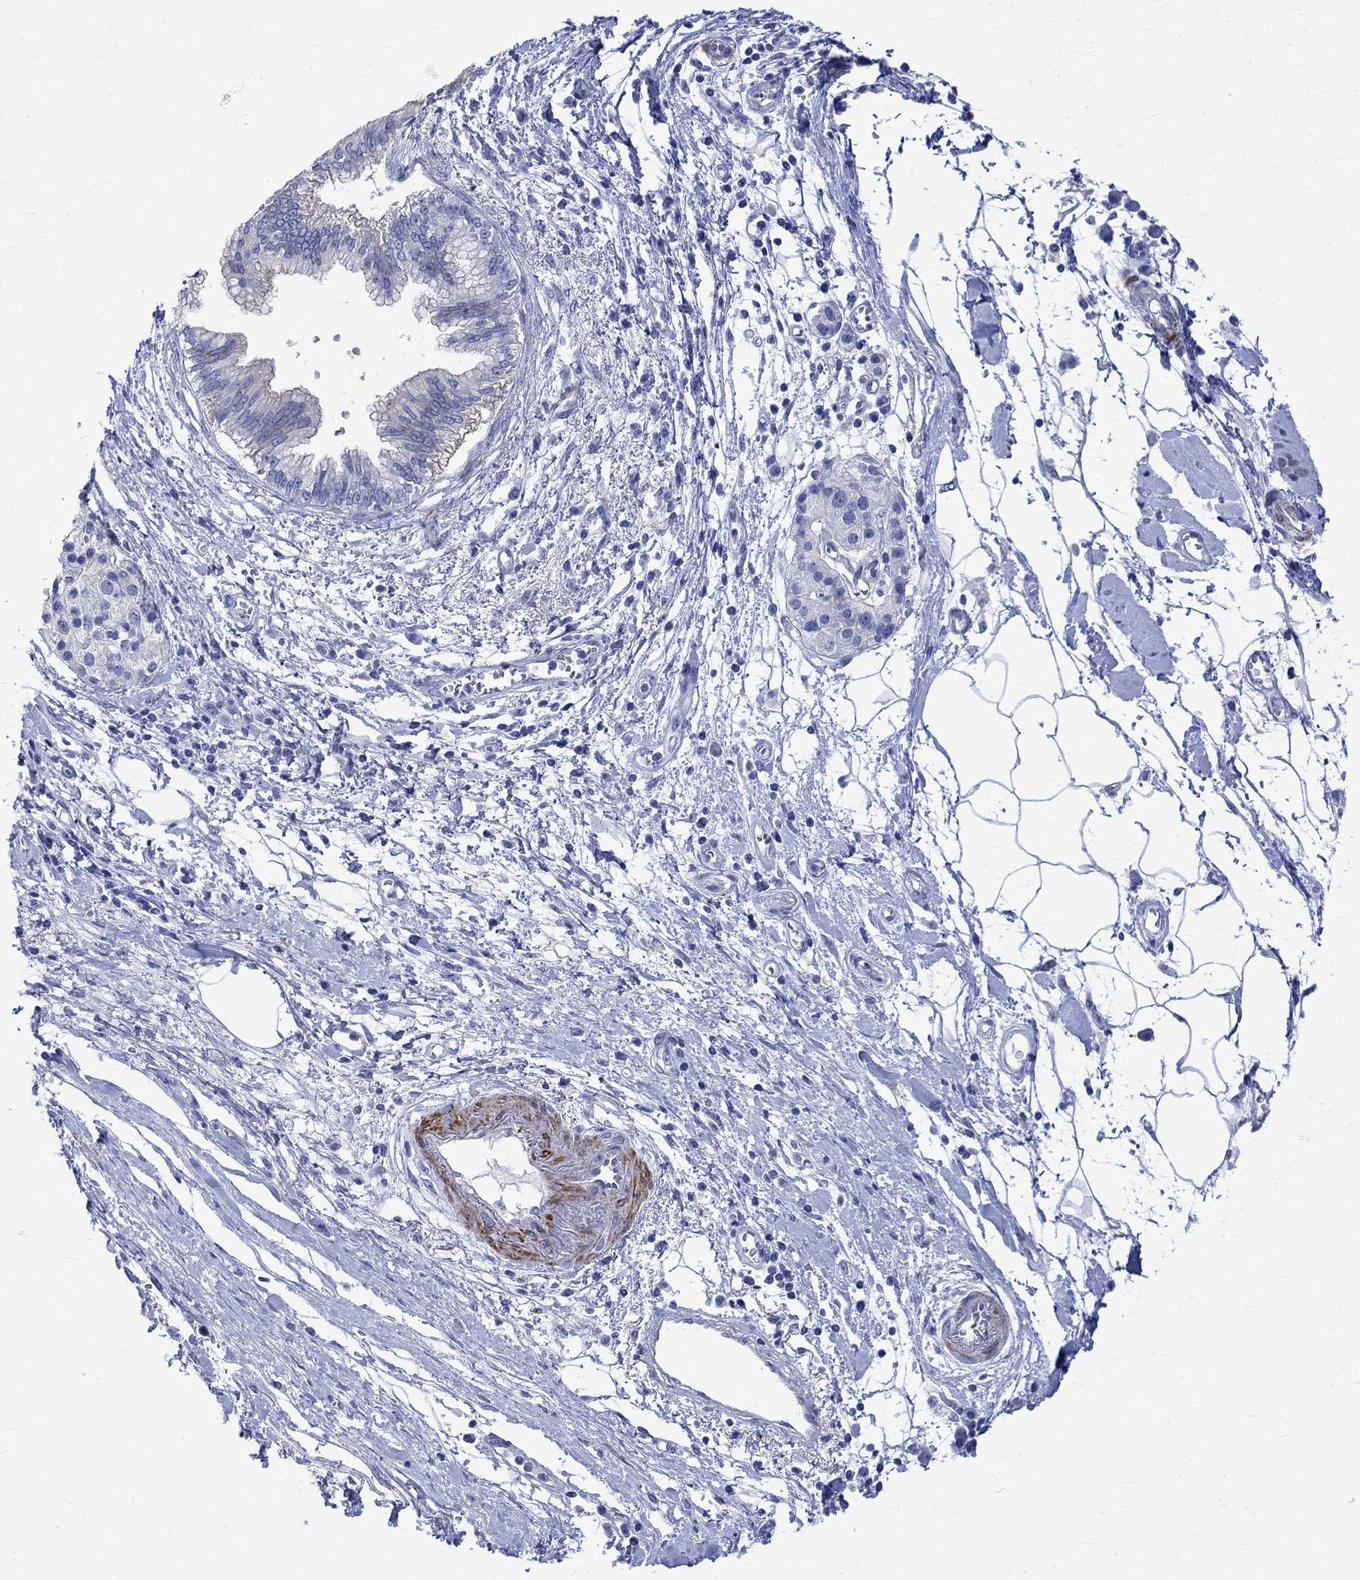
{"staining": {"intensity": "weak", "quantity": "<25%", "location": "cytoplasmic/membranous"}, "tissue": "pancreatic cancer", "cell_type": "Tumor cells", "image_type": "cancer", "snomed": [{"axis": "morphology", "description": "Adenocarcinoma, NOS"}, {"axis": "topography", "description": "Pancreas"}], "caption": "IHC of human adenocarcinoma (pancreatic) shows no positivity in tumor cells. (Brightfield microscopy of DAB immunohistochemistry at high magnification).", "gene": "PARVB", "patient": {"sex": "male", "age": 72}}